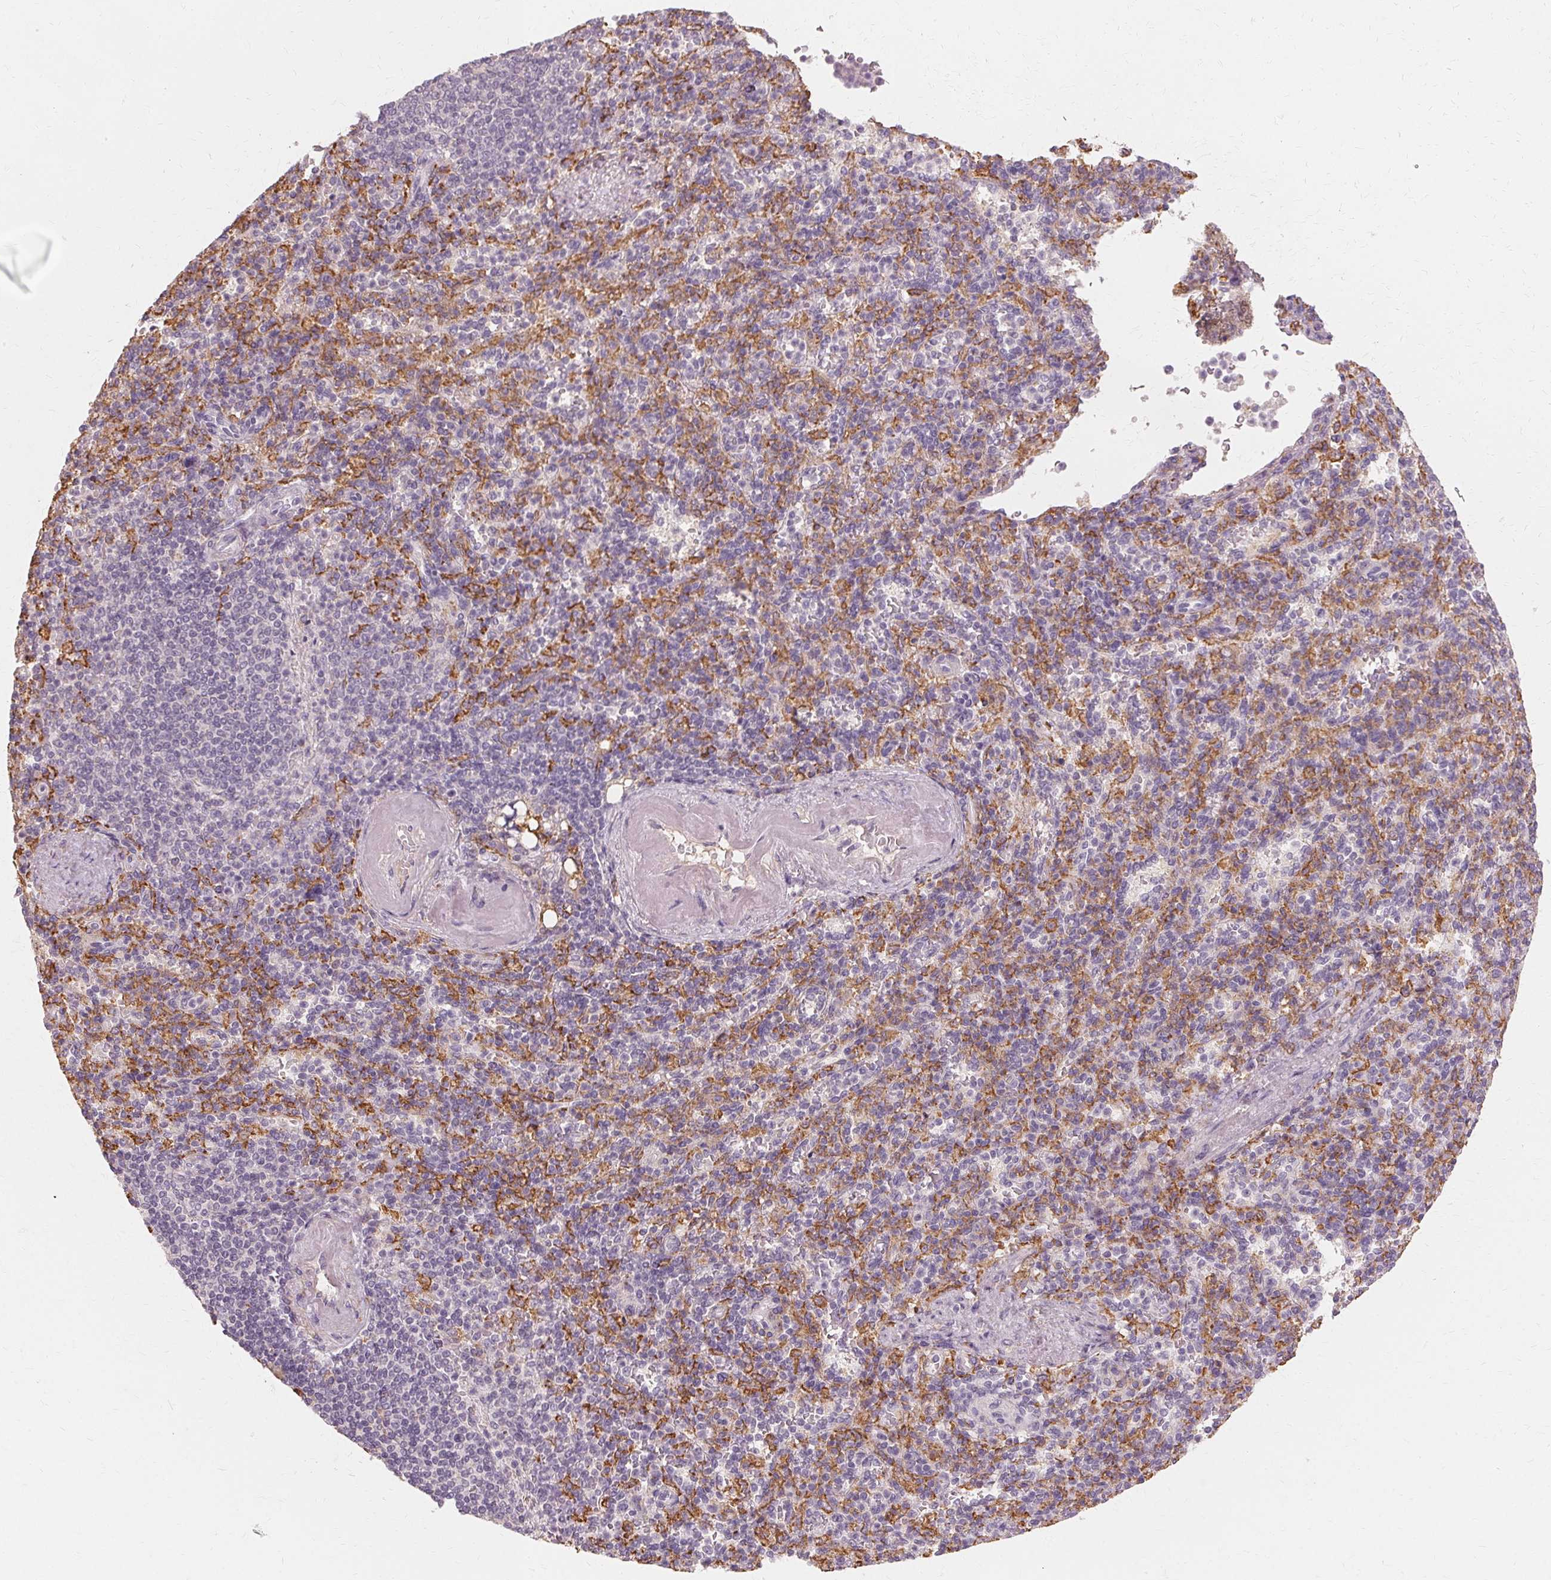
{"staining": {"intensity": "negative", "quantity": "none", "location": "none"}, "tissue": "spleen", "cell_type": "Cells in red pulp", "image_type": "normal", "snomed": [{"axis": "morphology", "description": "Normal tissue, NOS"}, {"axis": "topography", "description": "Spleen"}], "caption": "IHC image of unremarkable spleen: human spleen stained with DAB (3,3'-diaminobenzidine) shows no significant protein positivity in cells in red pulp.", "gene": "IFNGR1", "patient": {"sex": "female", "age": 74}}